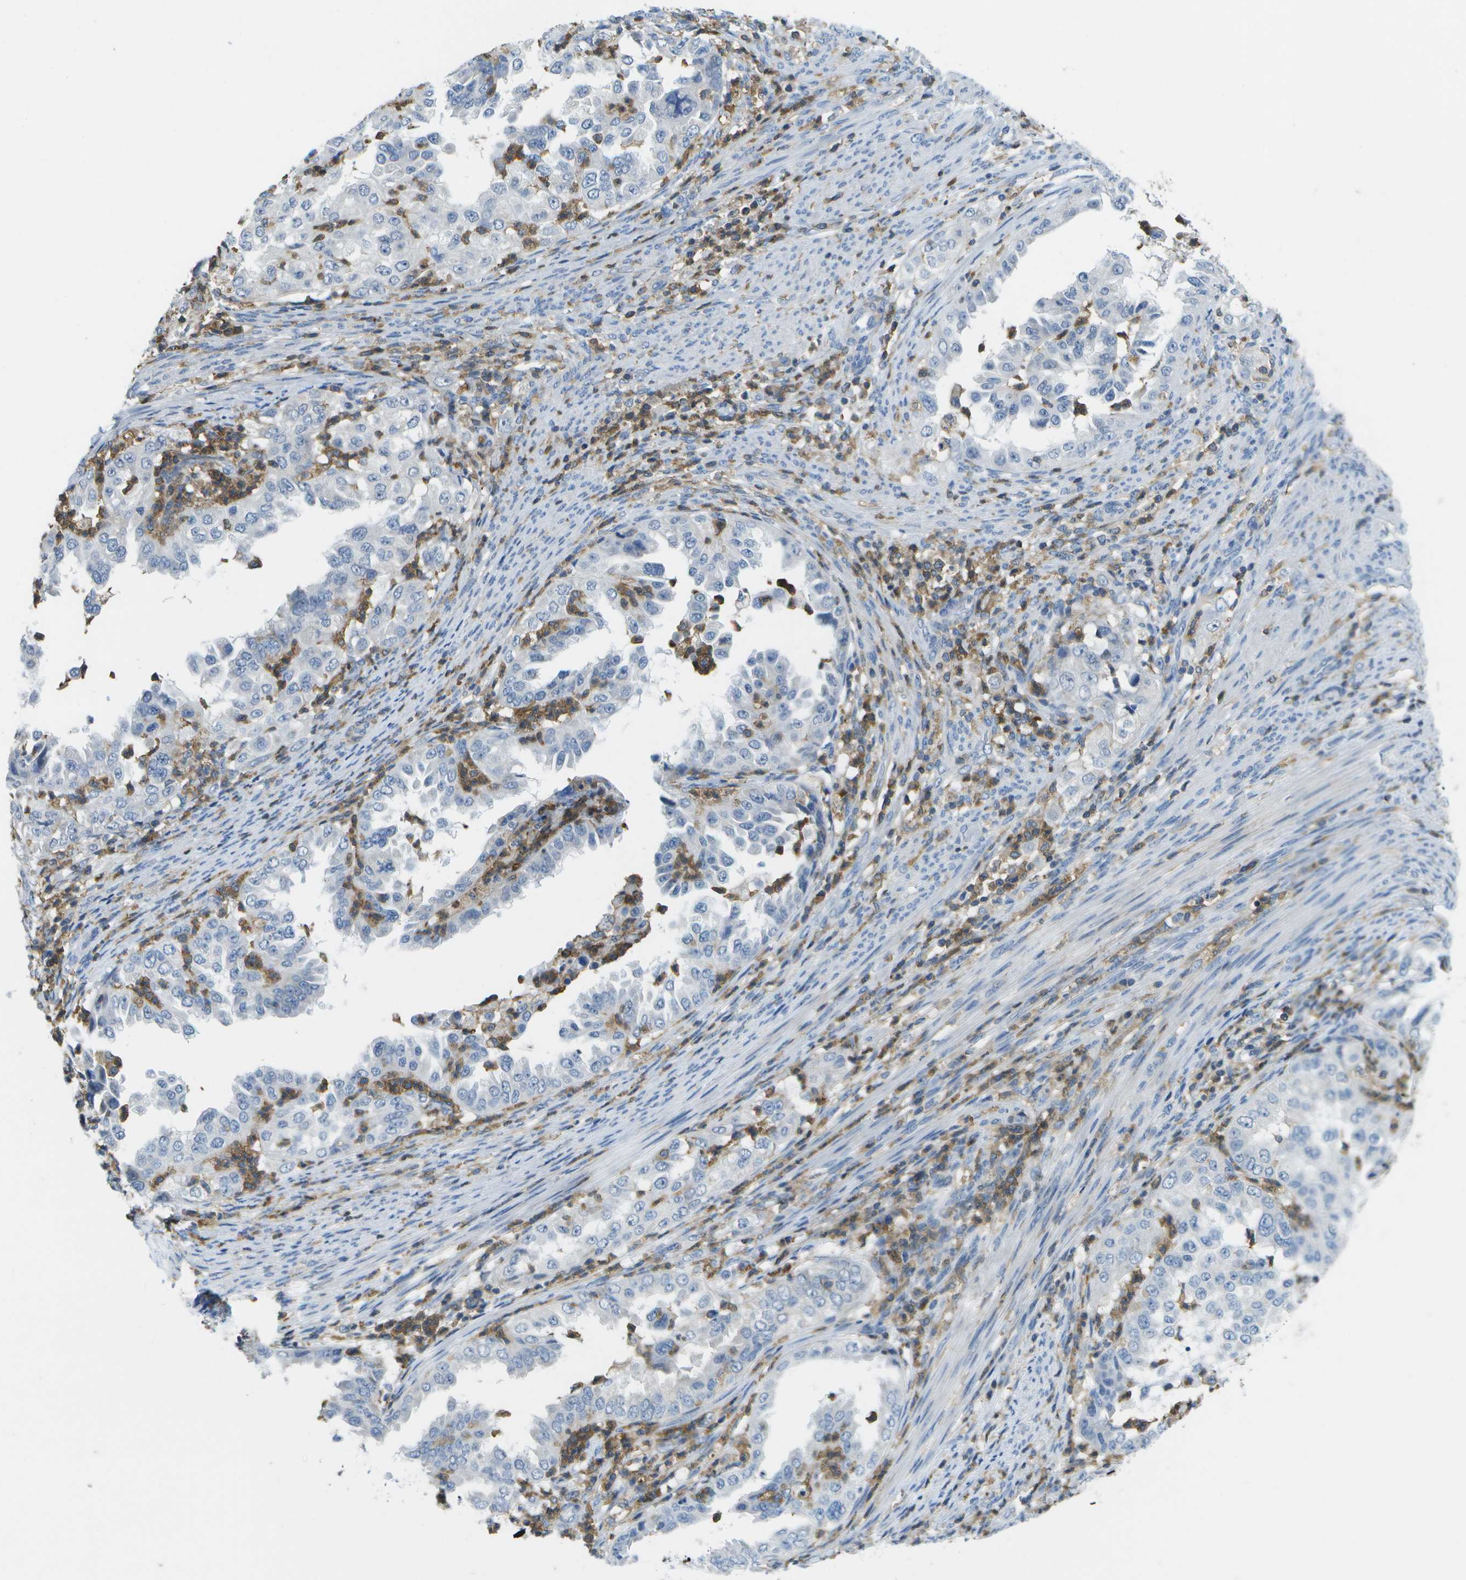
{"staining": {"intensity": "negative", "quantity": "none", "location": "none"}, "tissue": "endometrial cancer", "cell_type": "Tumor cells", "image_type": "cancer", "snomed": [{"axis": "morphology", "description": "Adenocarcinoma, NOS"}, {"axis": "topography", "description": "Endometrium"}], "caption": "A micrograph of human endometrial cancer (adenocarcinoma) is negative for staining in tumor cells. (DAB IHC visualized using brightfield microscopy, high magnification).", "gene": "RCSD1", "patient": {"sex": "female", "age": 85}}